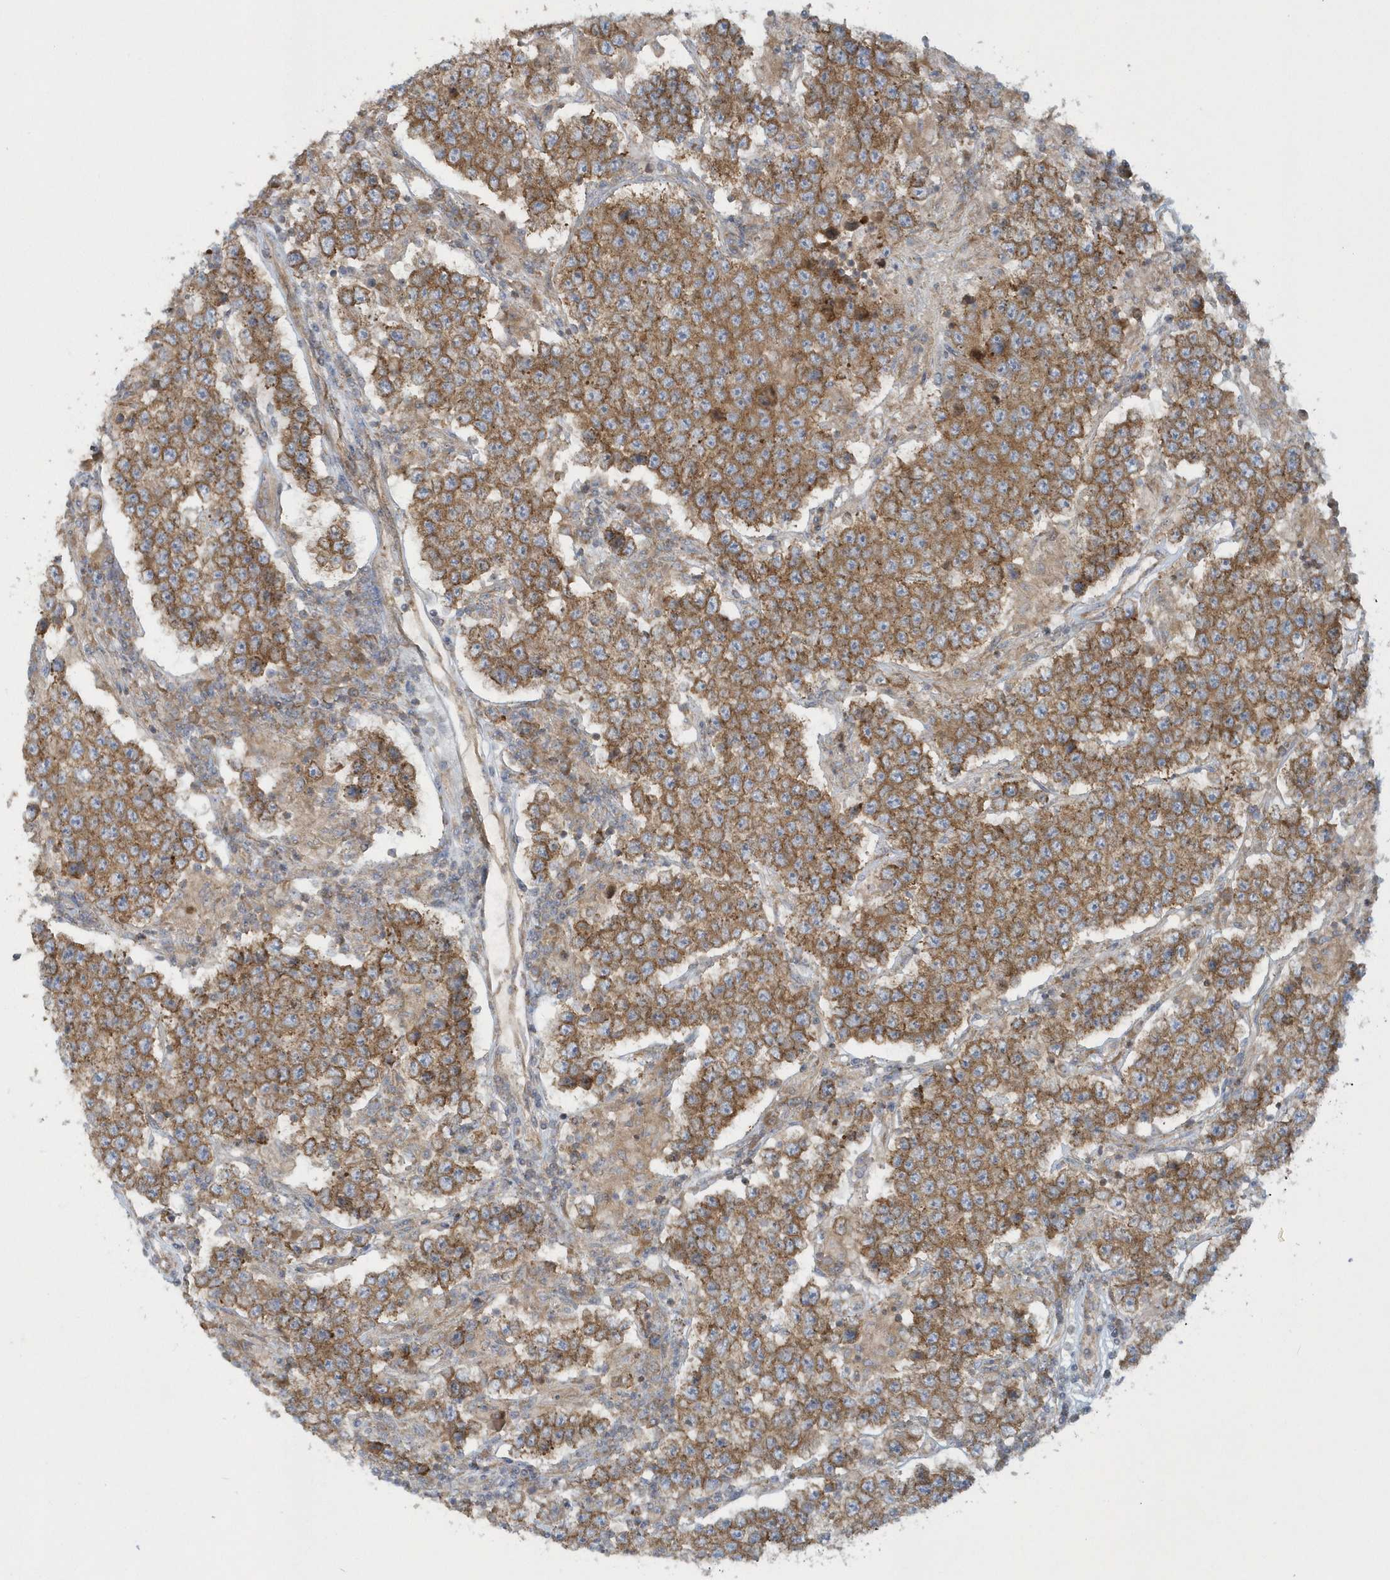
{"staining": {"intensity": "moderate", "quantity": ">75%", "location": "cytoplasmic/membranous"}, "tissue": "testis cancer", "cell_type": "Tumor cells", "image_type": "cancer", "snomed": [{"axis": "morphology", "description": "Normal tissue, NOS"}, {"axis": "morphology", "description": "Urothelial carcinoma, High grade"}, {"axis": "morphology", "description": "Seminoma, NOS"}, {"axis": "morphology", "description": "Carcinoma, Embryonal, NOS"}, {"axis": "topography", "description": "Urinary bladder"}, {"axis": "topography", "description": "Testis"}], "caption": "IHC of urothelial carcinoma (high-grade) (testis) shows medium levels of moderate cytoplasmic/membranous positivity in about >75% of tumor cells. Immunohistochemistry (ihc) stains the protein of interest in brown and the nuclei are stained blue.", "gene": "CNOT10", "patient": {"sex": "male", "age": 41}}